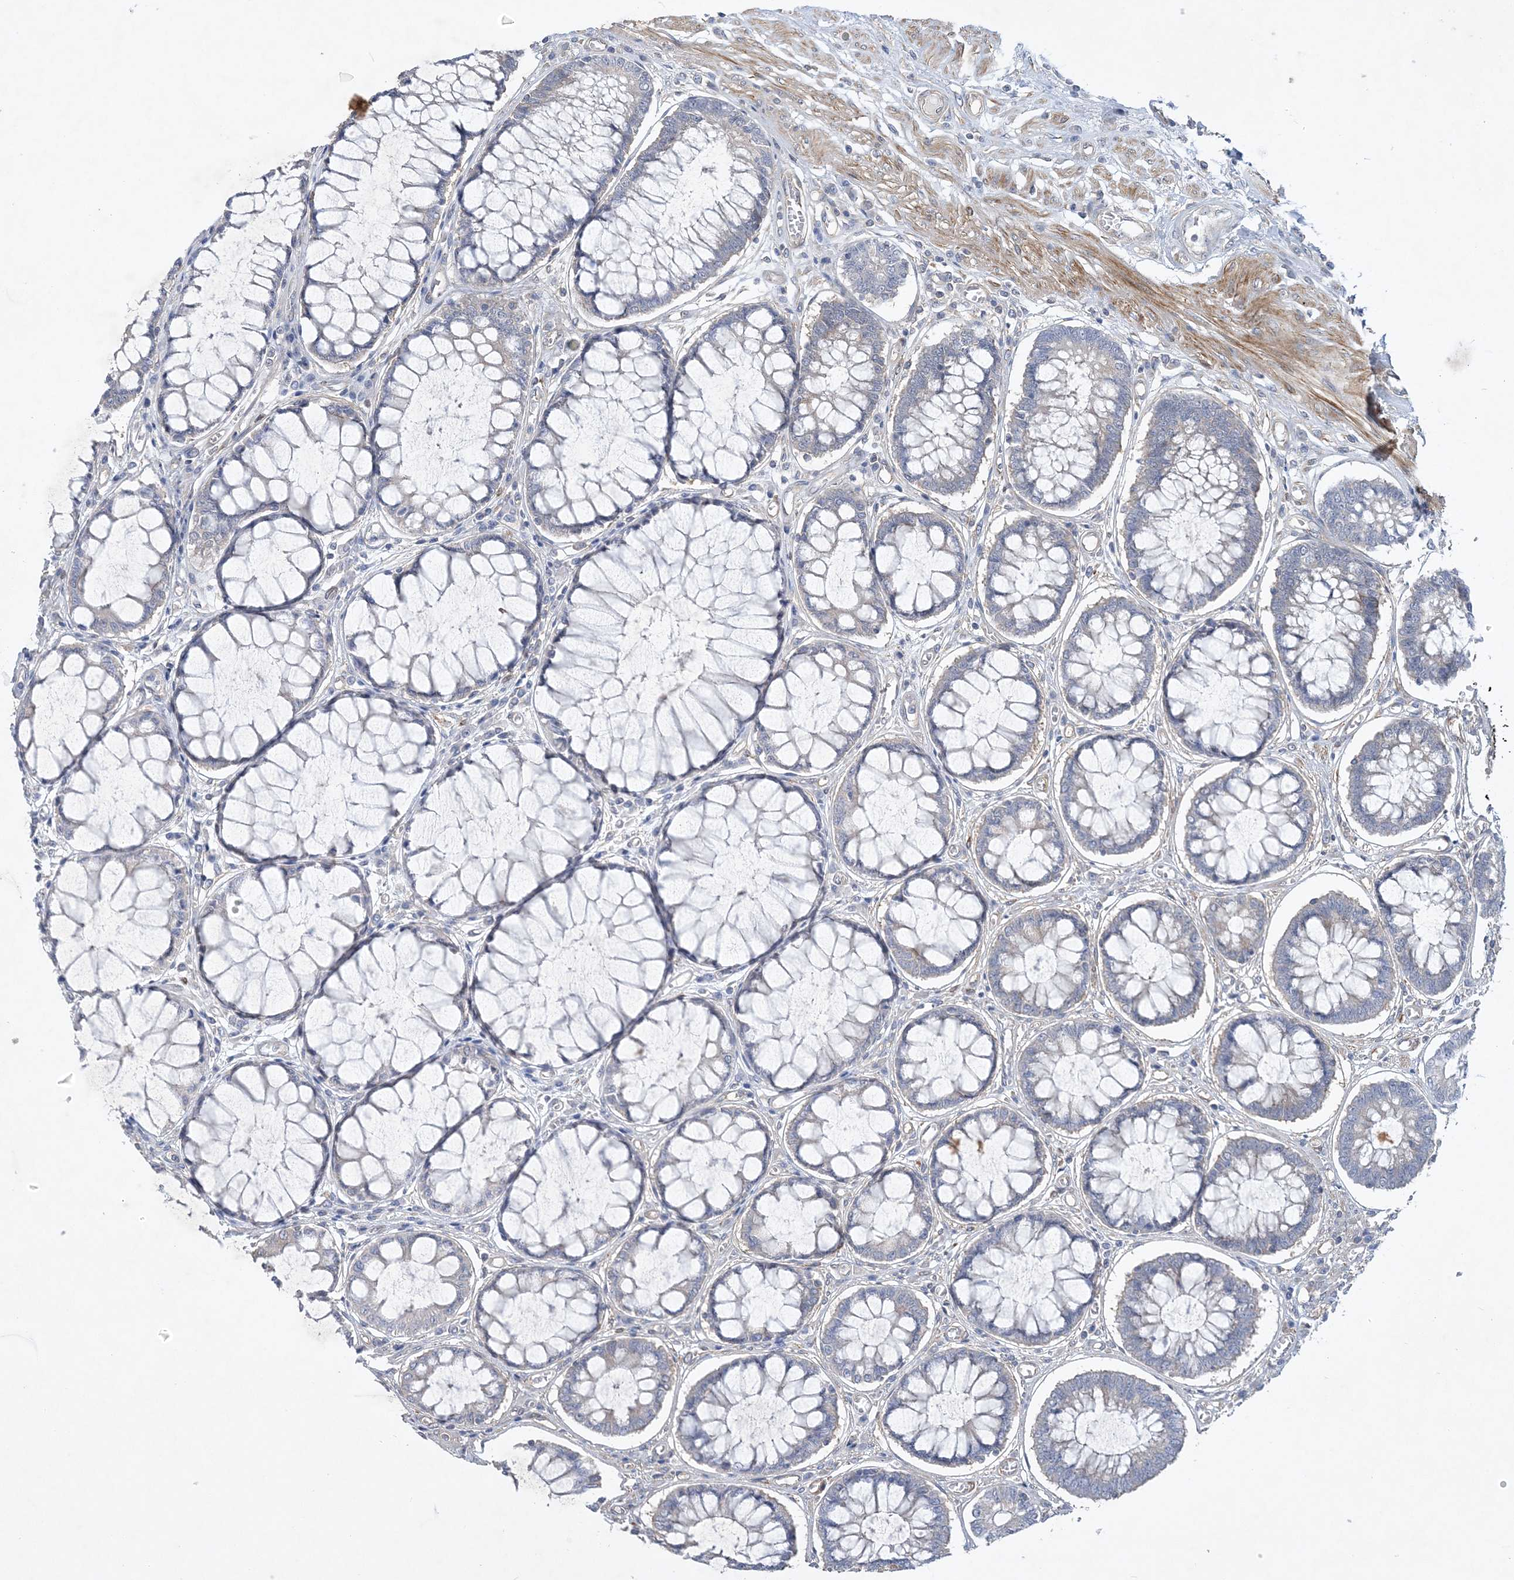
{"staining": {"intensity": "negative", "quantity": "none", "location": "none"}, "tissue": "colorectal cancer", "cell_type": "Tumor cells", "image_type": "cancer", "snomed": [{"axis": "morphology", "description": "Adenocarcinoma, NOS"}, {"axis": "topography", "description": "Rectum"}], "caption": "This histopathology image is of adenocarcinoma (colorectal) stained with immunohistochemistry (IHC) to label a protein in brown with the nuclei are counter-stained blue. There is no expression in tumor cells.", "gene": "MAP4K5", "patient": {"sex": "male", "age": 84}}